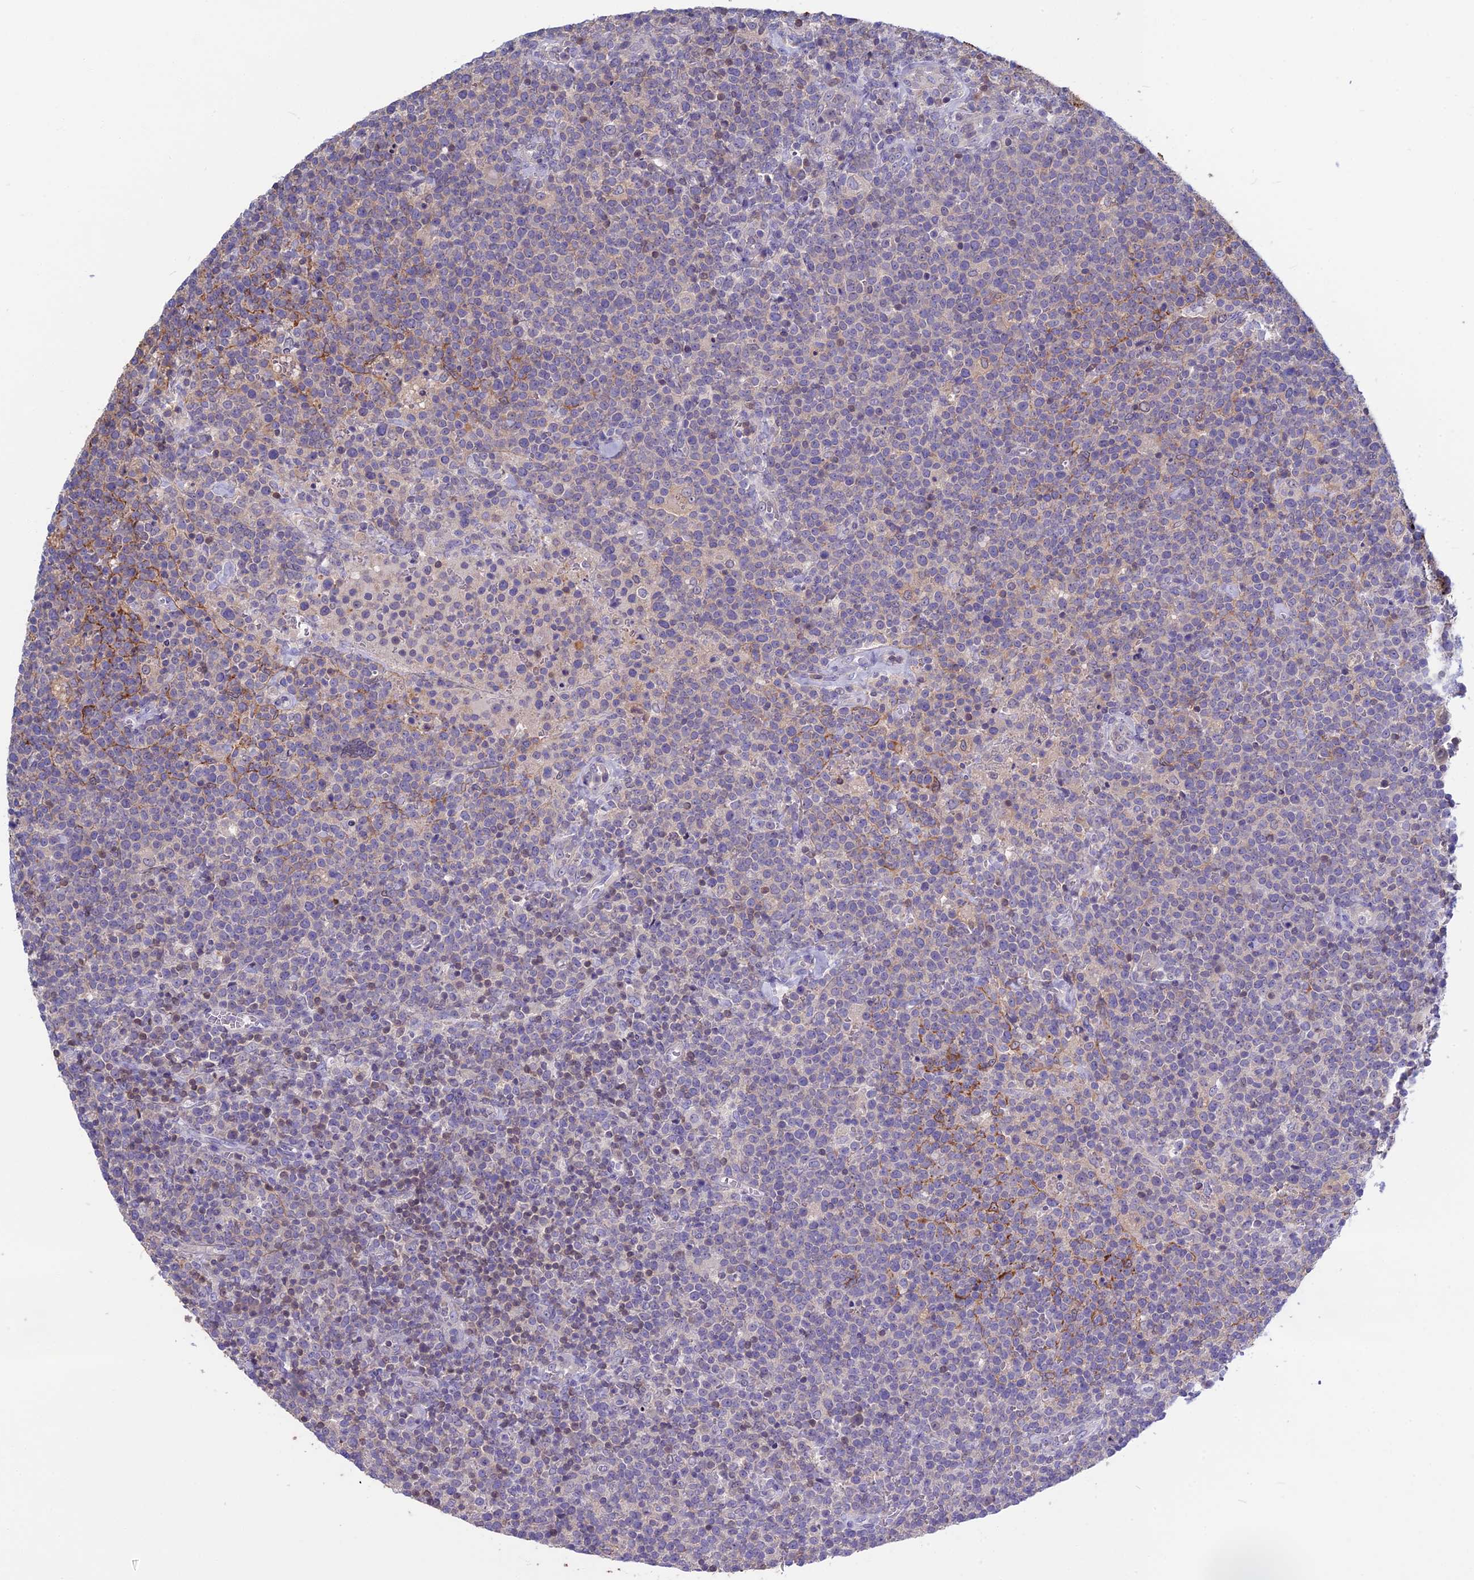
{"staining": {"intensity": "negative", "quantity": "none", "location": "none"}, "tissue": "lymphoma", "cell_type": "Tumor cells", "image_type": "cancer", "snomed": [{"axis": "morphology", "description": "Malignant lymphoma, non-Hodgkin's type, High grade"}, {"axis": "topography", "description": "Lymph node"}], "caption": "Malignant lymphoma, non-Hodgkin's type (high-grade) was stained to show a protein in brown. There is no significant positivity in tumor cells. Brightfield microscopy of immunohistochemistry (IHC) stained with DAB (3,3'-diaminobenzidine) (brown) and hematoxylin (blue), captured at high magnification.", "gene": "SNAP91", "patient": {"sex": "male", "age": 61}}